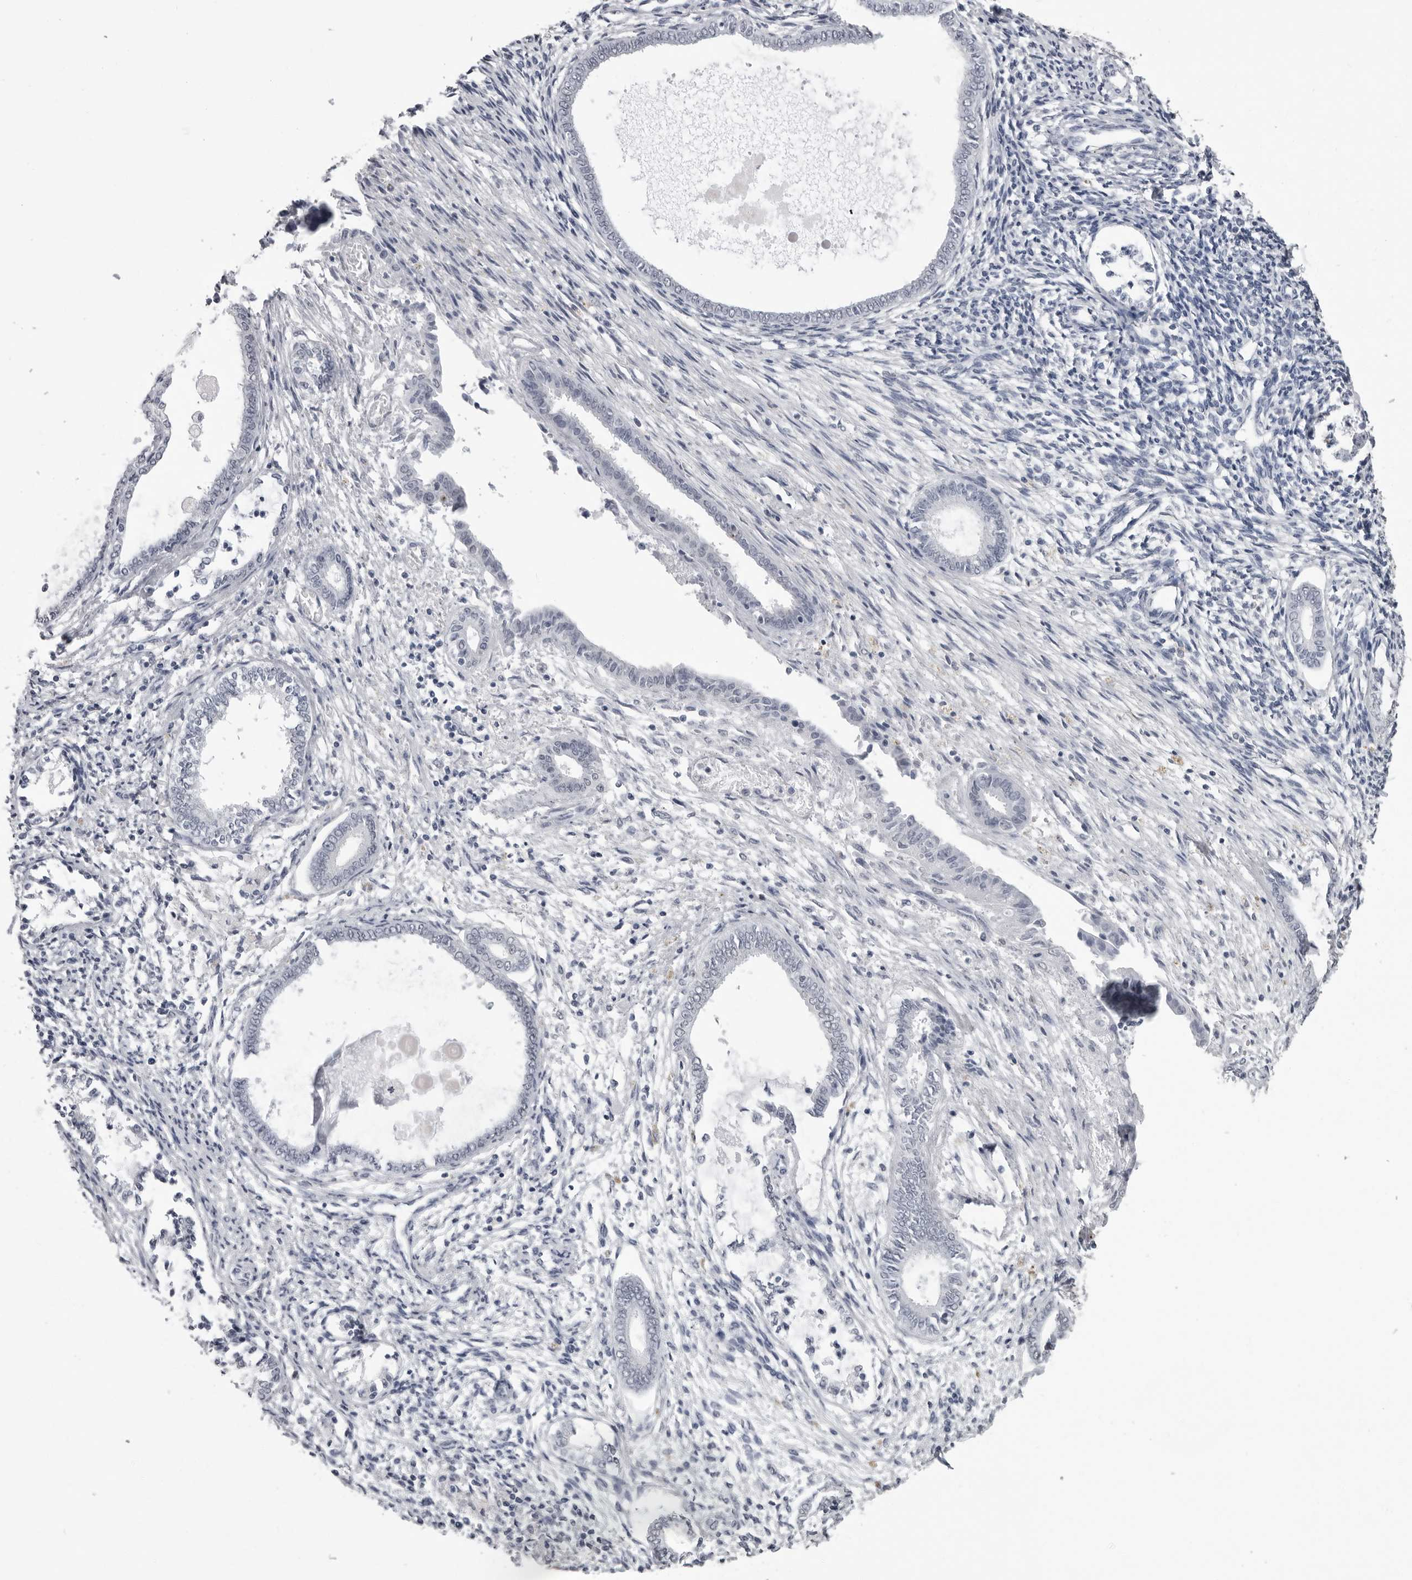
{"staining": {"intensity": "negative", "quantity": "none", "location": "none"}, "tissue": "endometrium", "cell_type": "Cells in endometrial stroma", "image_type": "normal", "snomed": [{"axis": "morphology", "description": "Normal tissue, NOS"}, {"axis": "topography", "description": "Endometrium"}], "caption": "The immunohistochemistry image has no significant expression in cells in endometrial stroma of endometrium.", "gene": "HEPACAM", "patient": {"sex": "female", "age": 56}}